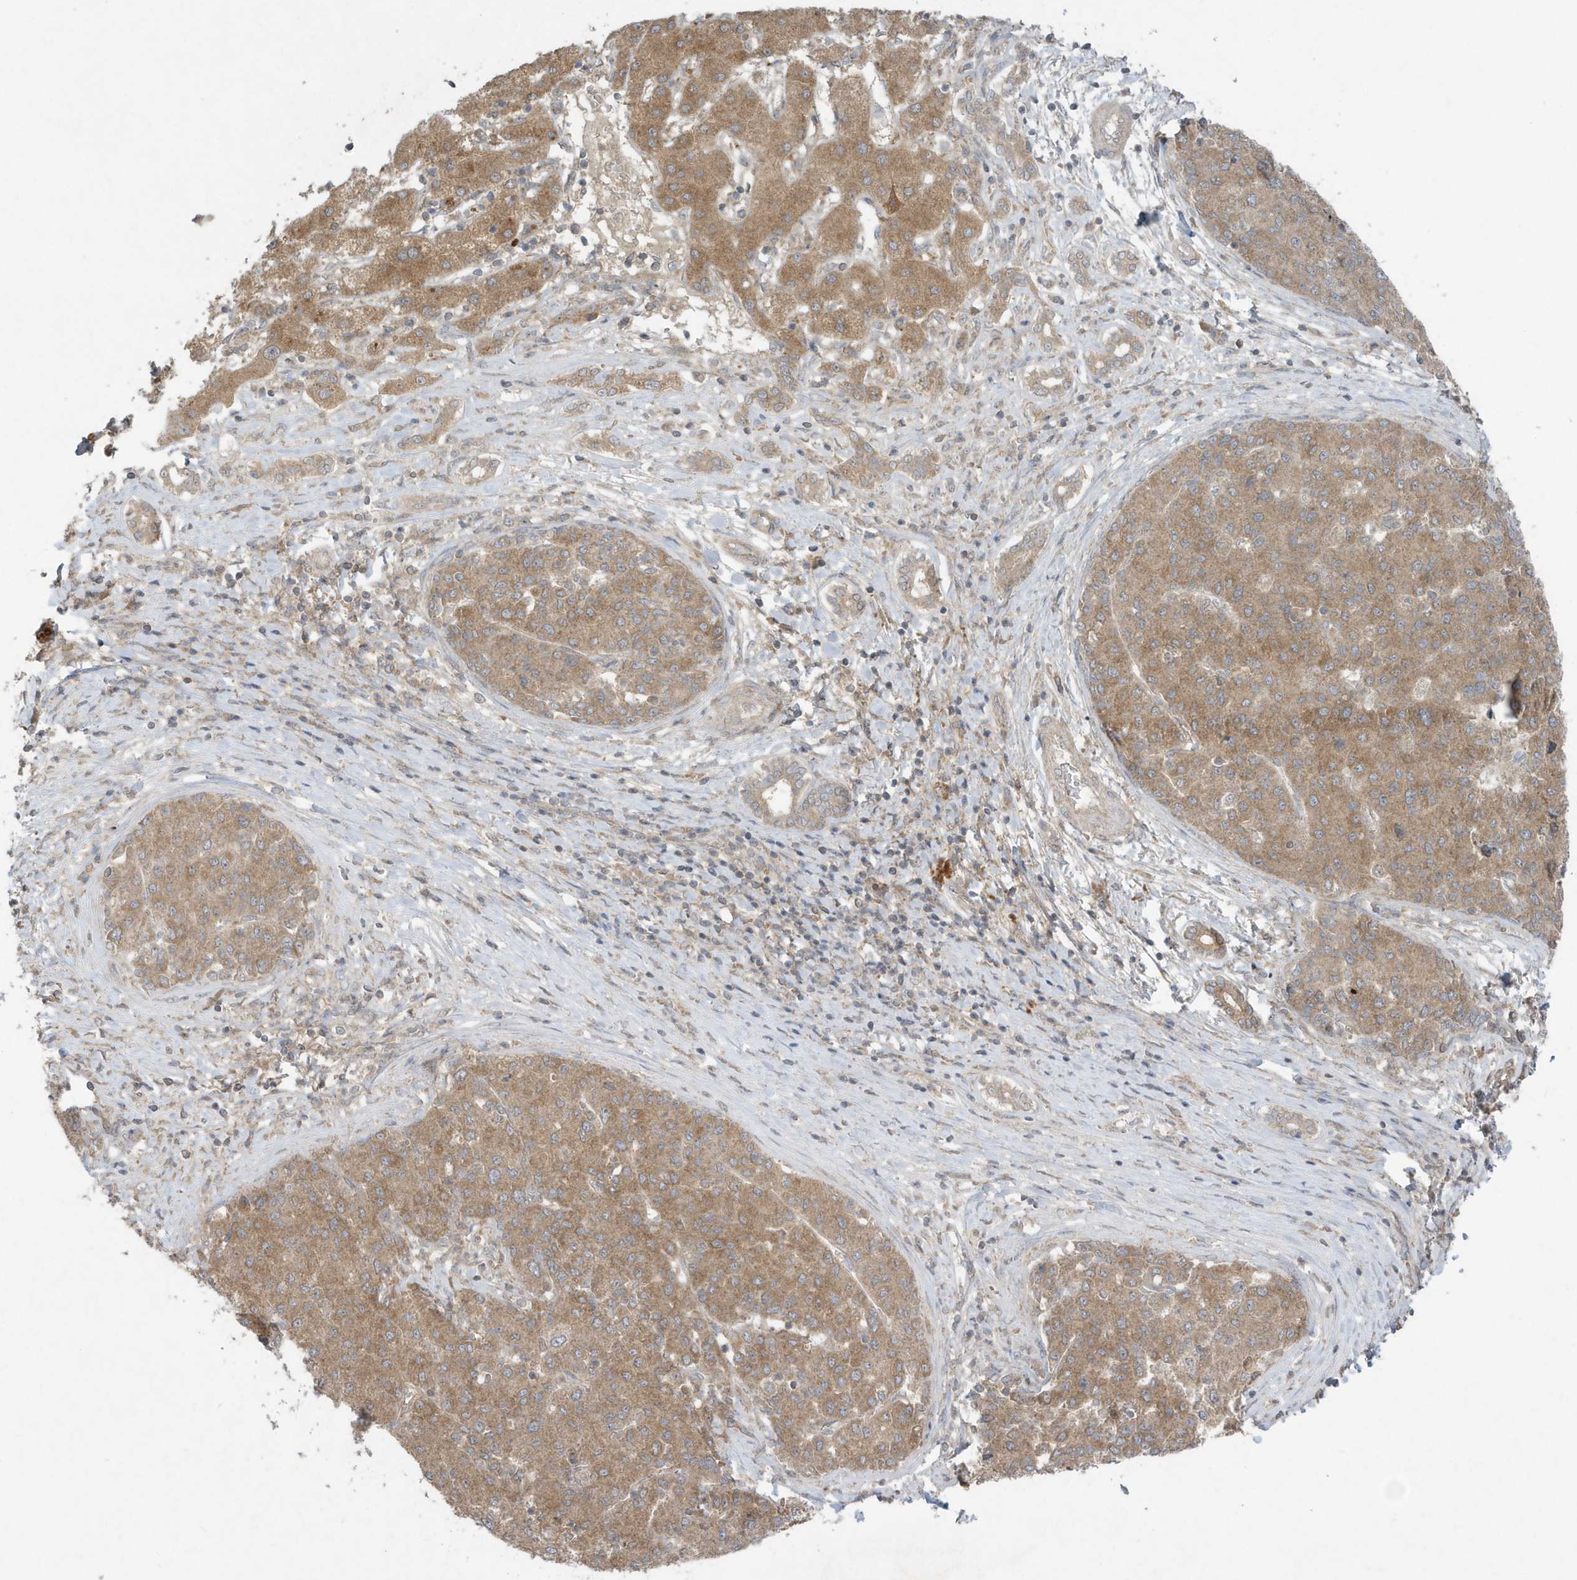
{"staining": {"intensity": "moderate", "quantity": ">75%", "location": "cytoplasmic/membranous"}, "tissue": "liver cancer", "cell_type": "Tumor cells", "image_type": "cancer", "snomed": [{"axis": "morphology", "description": "Carcinoma, Hepatocellular, NOS"}, {"axis": "topography", "description": "Liver"}], "caption": "Immunohistochemical staining of human hepatocellular carcinoma (liver) exhibits medium levels of moderate cytoplasmic/membranous protein staining in approximately >75% of tumor cells.", "gene": "C1RL", "patient": {"sex": "male", "age": 65}}